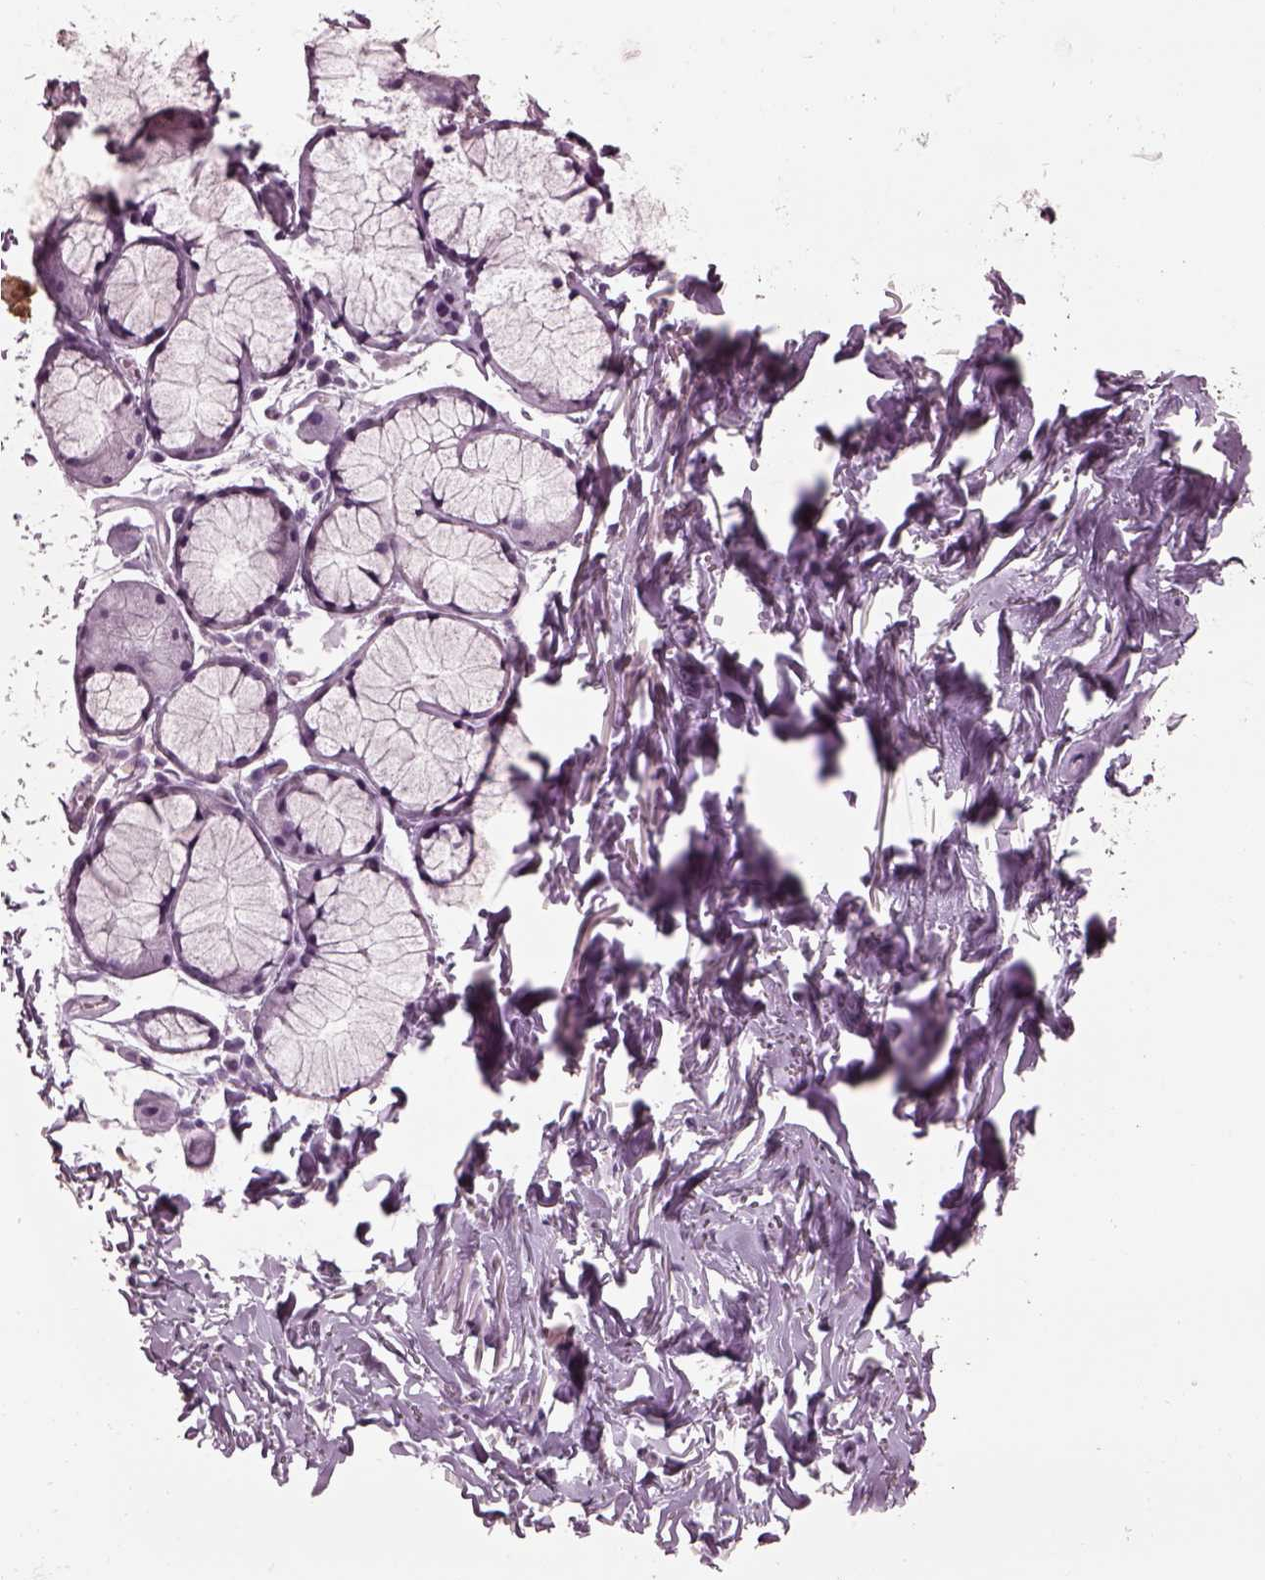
{"staining": {"intensity": "negative", "quantity": "none", "location": "none"}, "tissue": "adipose tissue", "cell_type": "Adipocytes", "image_type": "normal", "snomed": [{"axis": "morphology", "description": "Normal tissue, NOS"}, {"axis": "topography", "description": "Cartilage tissue"}, {"axis": "topography", "description": "Bronchus"}], "caption": "This is an immunohistochemistry image of benign adipose tissue. There is no positivity in adipocytes.", "gene": "TPPP2", "patient": {"sex": "female", "age": 79}}